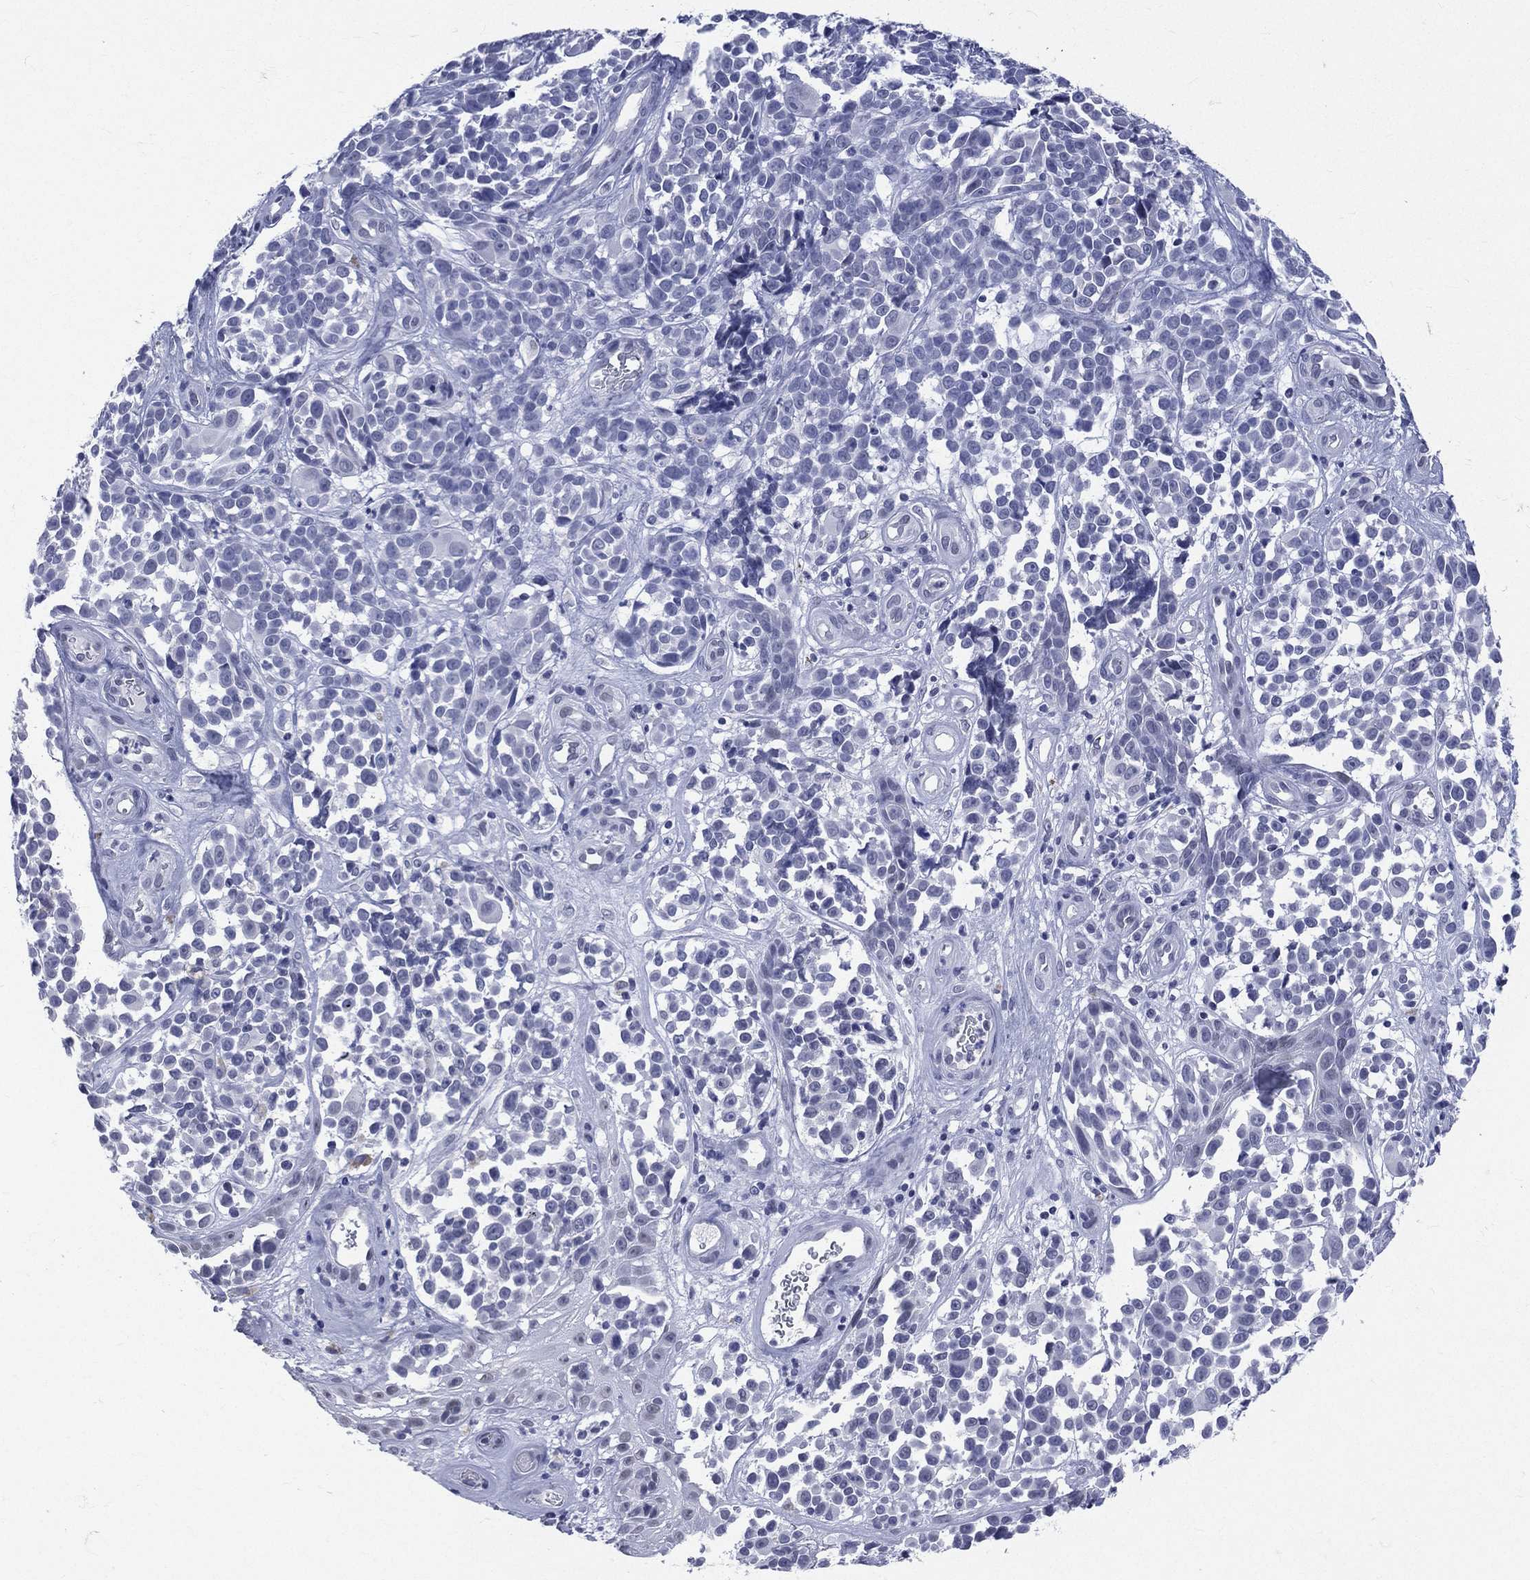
{"staining": {"intensity": "negative", "quantity": "none", "location": "none"}, "tissue": "melanoma", "cell_type": "Tumor cells", "image_type": "cancer", "snomed": [{"axis": "morphology", "description": "Malignant melanoma, NOS"}, {"axis": "topography", "description": "Skin"}], "caption": "High power microscopy photomicrograph of an immunohistochemistry (IHC) photomicrograph of malignant melanoma, revealing no significant expression in tumor cells.", "gene": "MLLT10", "patient": {"sex": "female", "age": 88}}